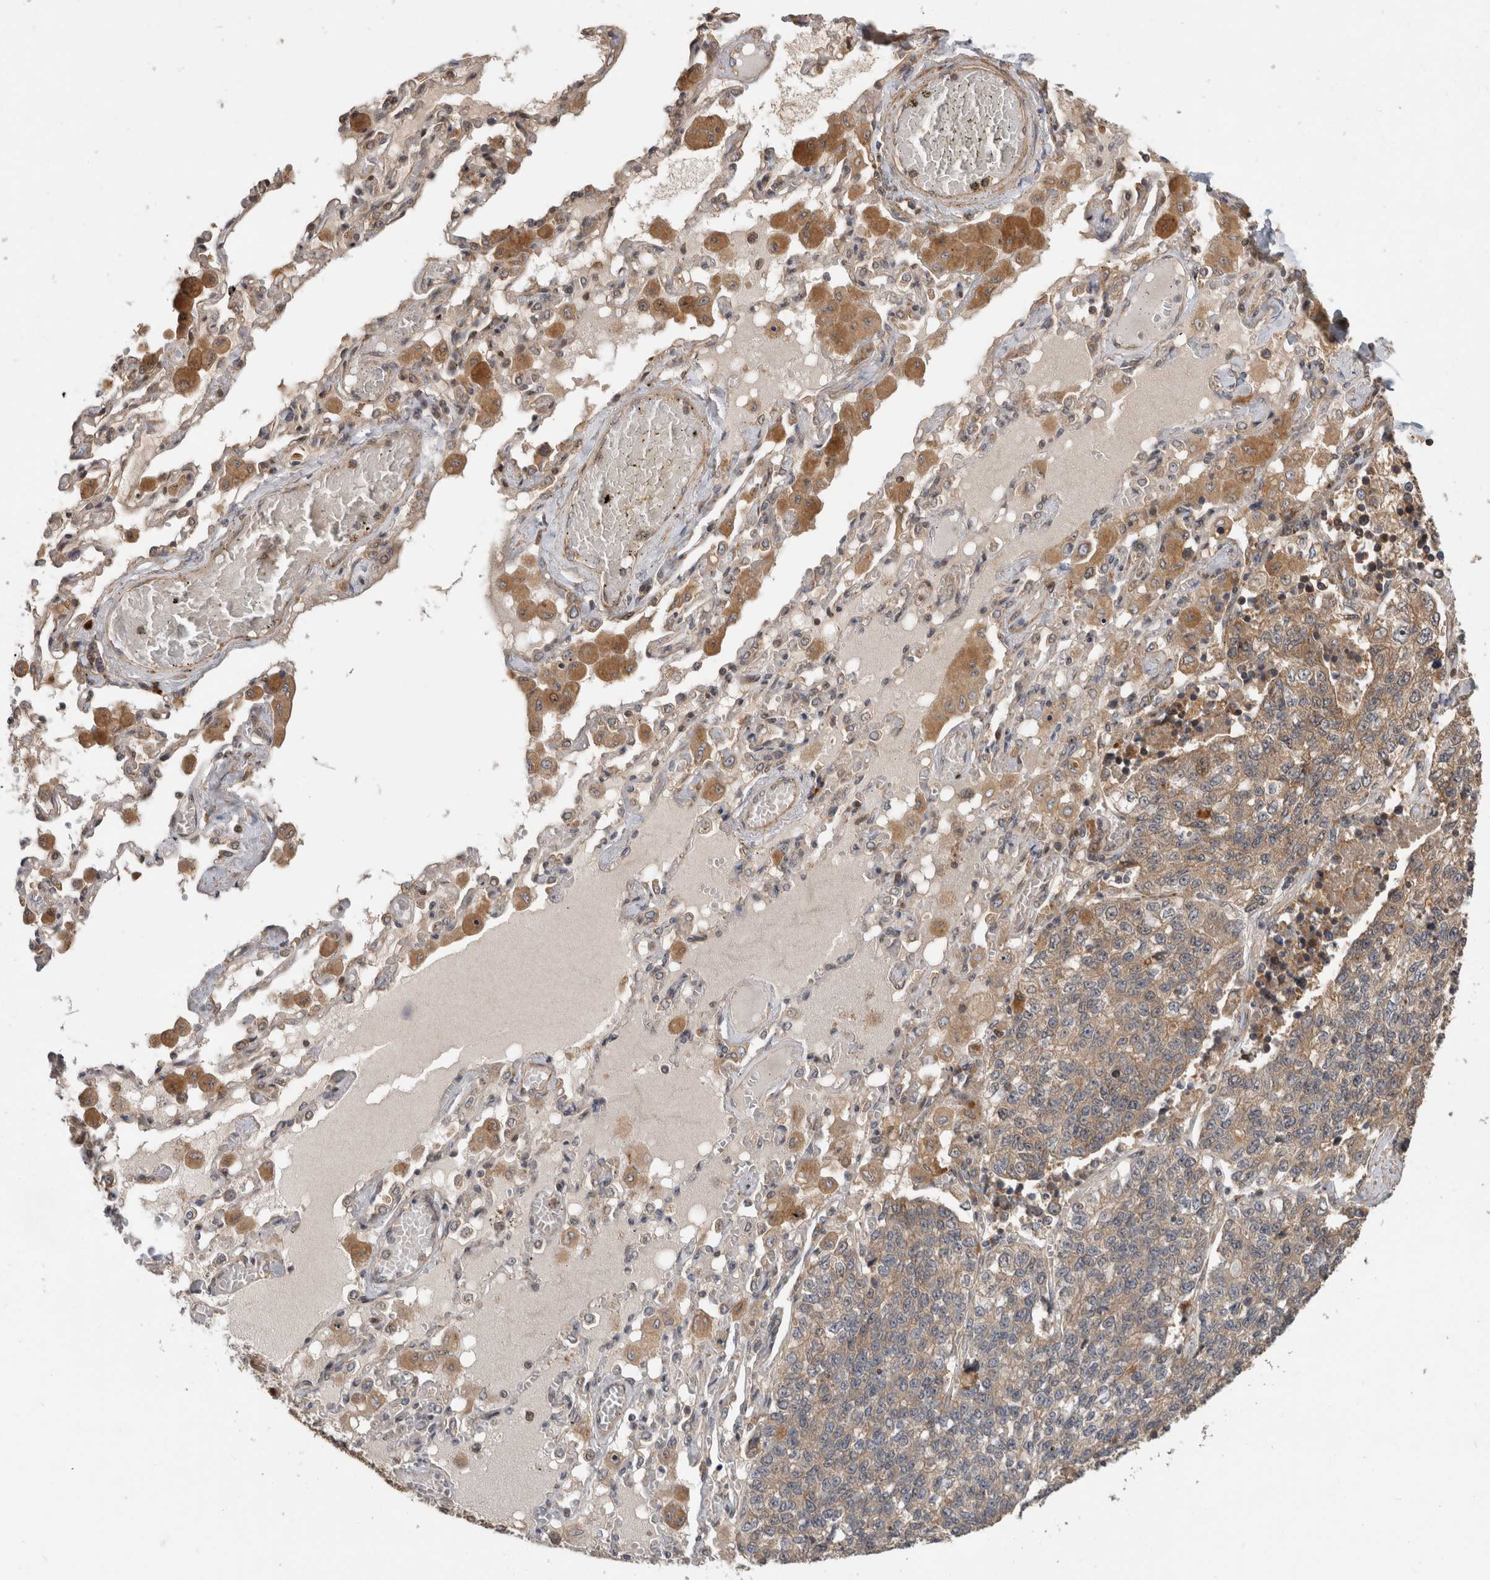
{"staining": {"intensity": "weak", "quantity": ">75%", "location": "cytoplasmic/membranous"}, "tissue": "lung cancer", "cell_type": "Tumor cells", "image_type": "cancer", "snomed": [{"axis": "morphology", "description": "Adenocarcinoma, NOS"}, {"axis": "topography", "description": "Lung"}], "caption": "Immunohistochemical staining of human lung cancer (adenocarcinoma) demonstrates low levels of weak cytoplasmic/membranous protein positivity in approximately >75% of tumor cells. (Brightfield microscopy of DAB IHC at high magnification).", "gene": "PCDHB15", "patient": {"sex": "male", "age": 49}}